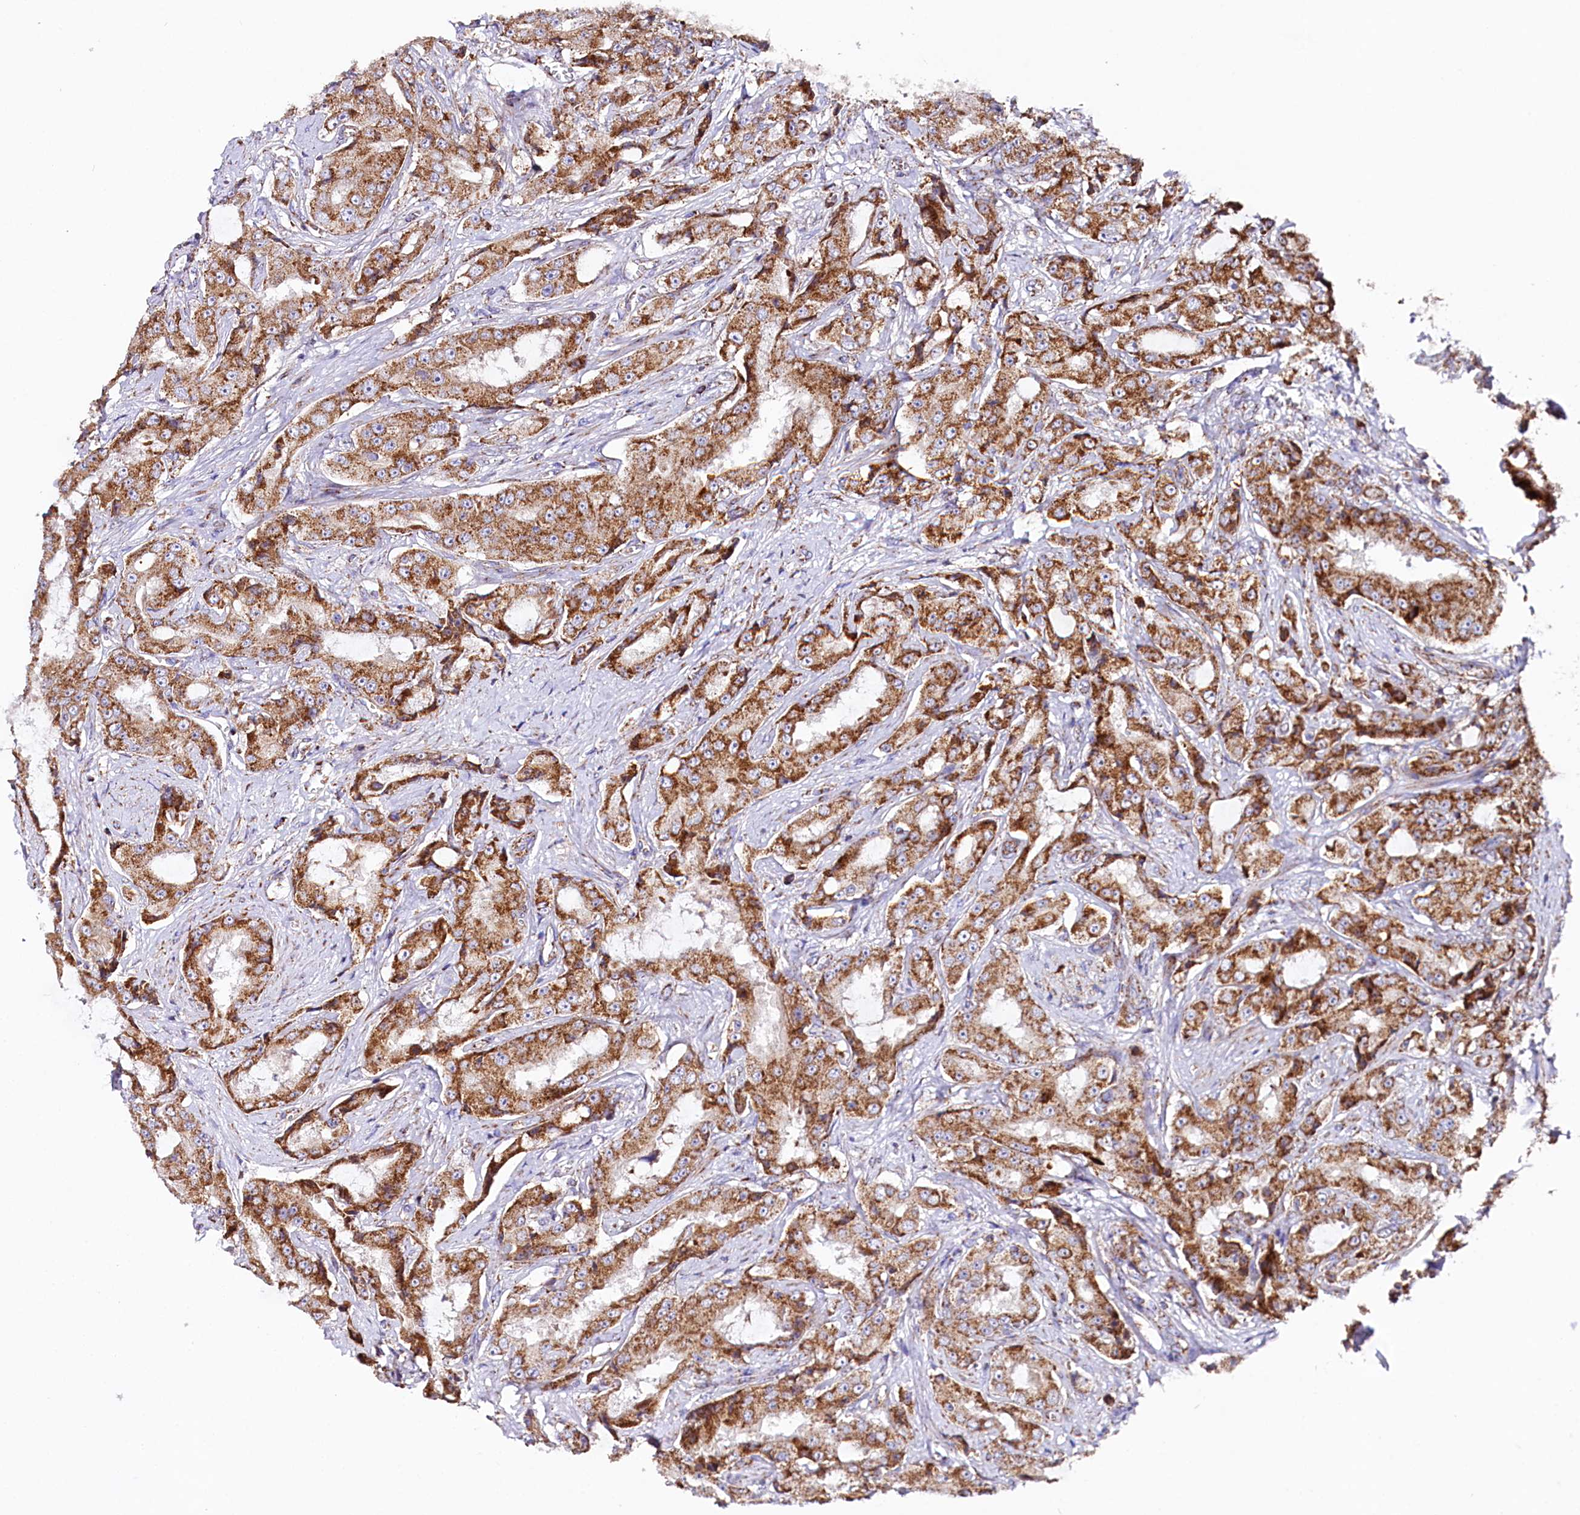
{"staining": {"intensity": "strong", "quantity": ">75%", "location": "cytoplasmic/membranous"}, "tissue": "prostate cancer", "cell_type": "Tumor cells", "image_type": "cancer", "snomed": [{"axis": "morphology", "description": "Adenocarcinoma, High grade"}, {"axis": "topography", "description": "Prostate"}], "caption": "Prostate adenocarcinoma (high-grade) tissue reveals strong cytoplasmic/membranous positivity in about >75% of tumor cells, visualized by immunohistochemistry. Using DAB (brown) and hematoxylin (blue) stains, captured at high magnification using brightfield microscopy.", "gene": "APLP2", "patient": {"sex": "male", "age": 73}}